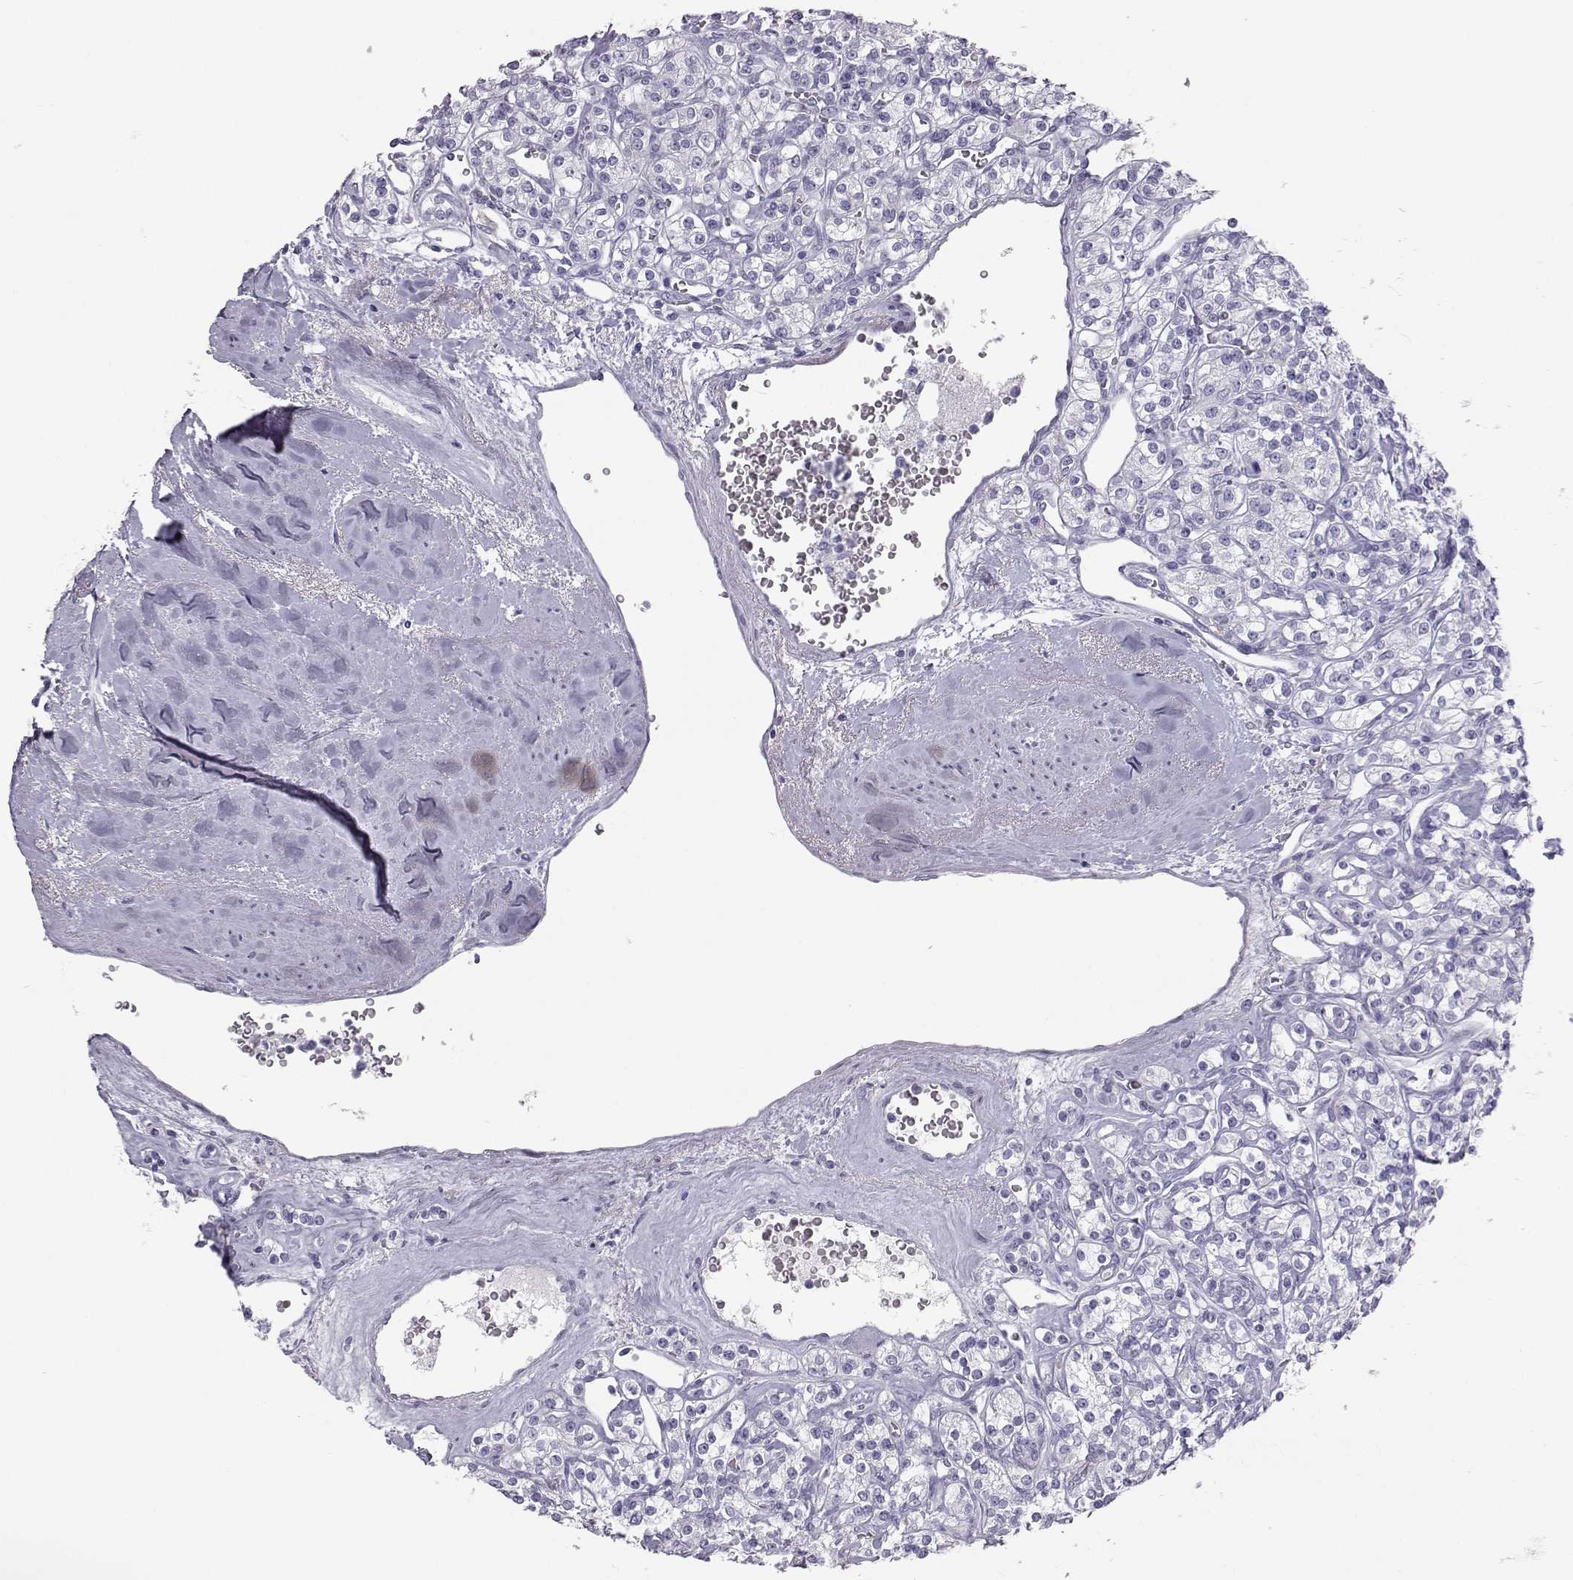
{"staining": {"intensity": "negative", "quantity": "none", "location": "none"}, "tissue": "renal cancer", "cell_type": "Tumor cells", "image_type": "cancer", "snomed": [{"axis": "morphology", "description": "Adenocarcinoma, NOS"}, {"axis": "topography", "description": "Kidney"}], "caption": "Photomicrograph shows no protein staining in tumor cells of adenocarcinoma (renal) tissue. (DAB IHC visualized using brightfield microscopy, high magnification).", "gene": "ITLN2", "patient": {"sex": "male", "age": 77}}